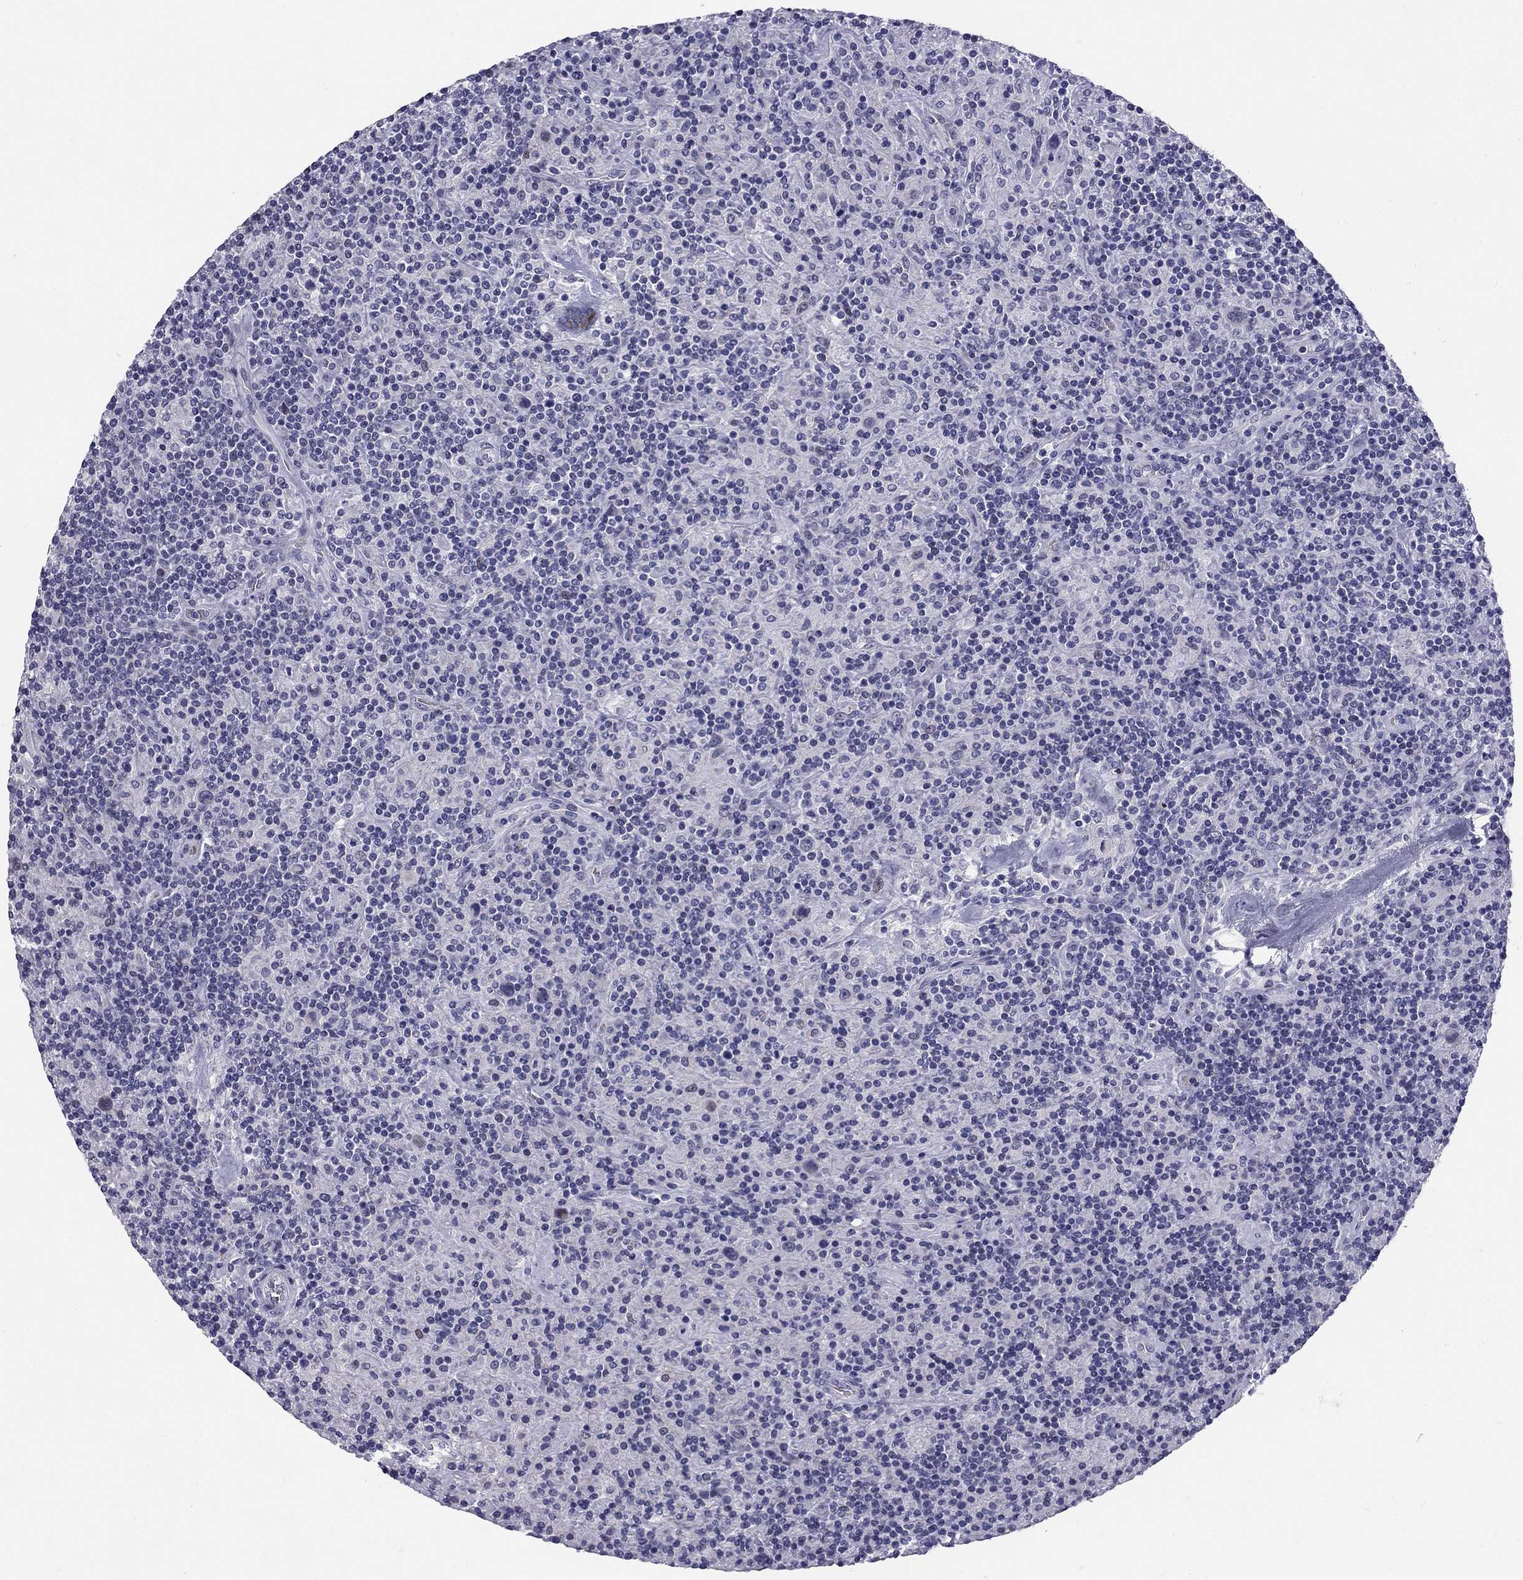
{"staining": {"intensity": "negative", "quantity": "none", "location": "none"}, "tissue": "lymphoma", "cell_type": "Tumor cells", "image_type": "cancer", "snomed": [{"axis": "morphology", "description": "Hodgkin's disease, NOS"}, {"axis": "topography", "description": "Lymph node"}], "caption": "Image shows no protein expression in tumor cells of lymphoma tissue.", "gene": "C8orf88", "patient": {"sex": "male", "age": 70}}